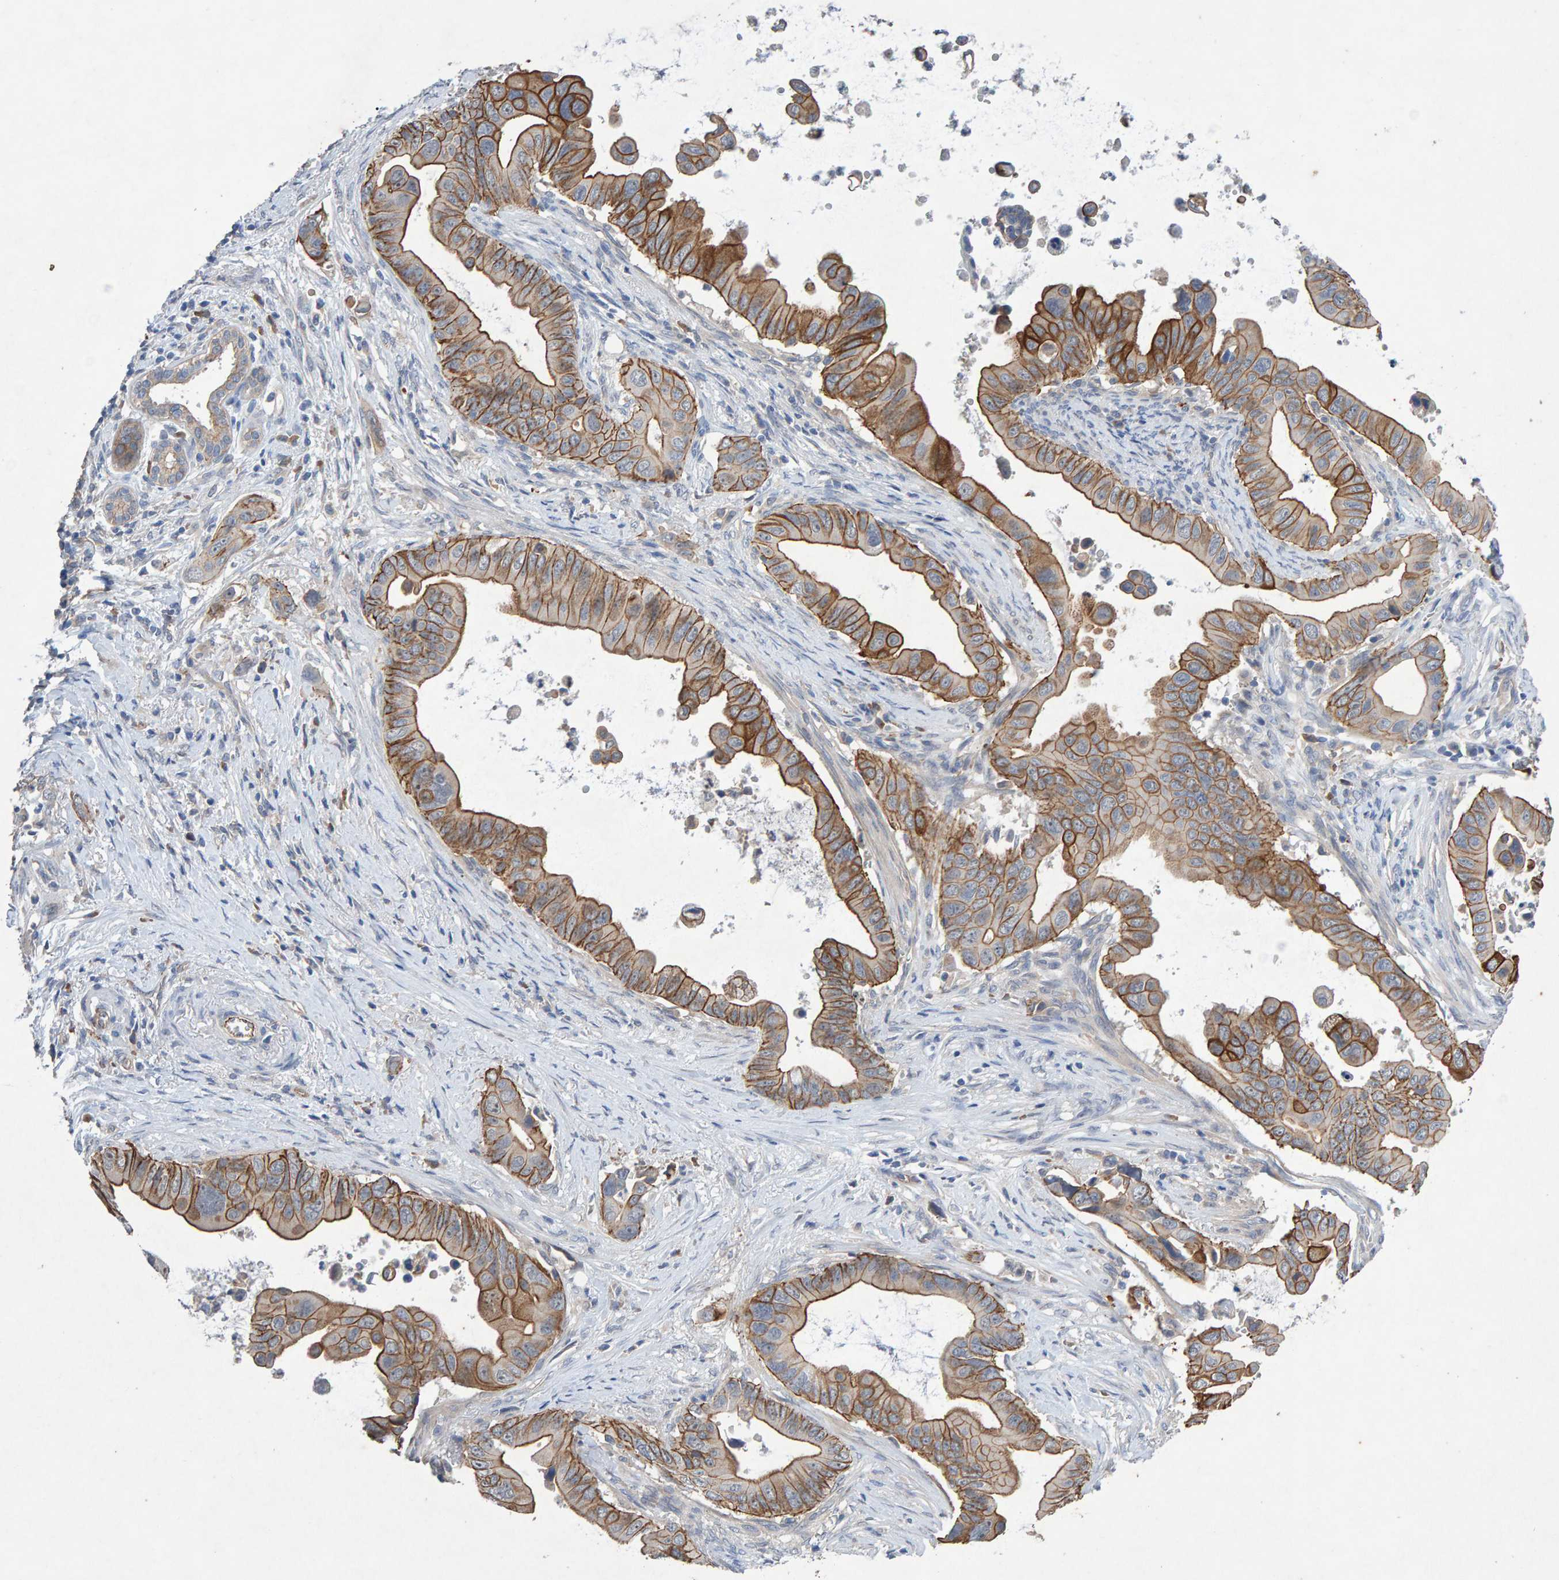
{"staining": {"intensity": "strong", "quantity": ">75%", "location": "cytoplasmic/membranous"}, "tissue": "pancreatic cancer", "cell_type": "Tumor cells", "image_type": "cancer", "snomed": [{"axis": "morphology", "description": "Adenocarcinoma, NOS"}, {"axis": "topography", "description": "Pancreas"}], "caption": "Protein expression analysis of human pancreatic adenocarcinoma reveals strong cytoplasmic/membranous positivity in about >75% of tumor cells.", "gene": "EFR3A", "patient": {"sex": "female", "age": 72}}